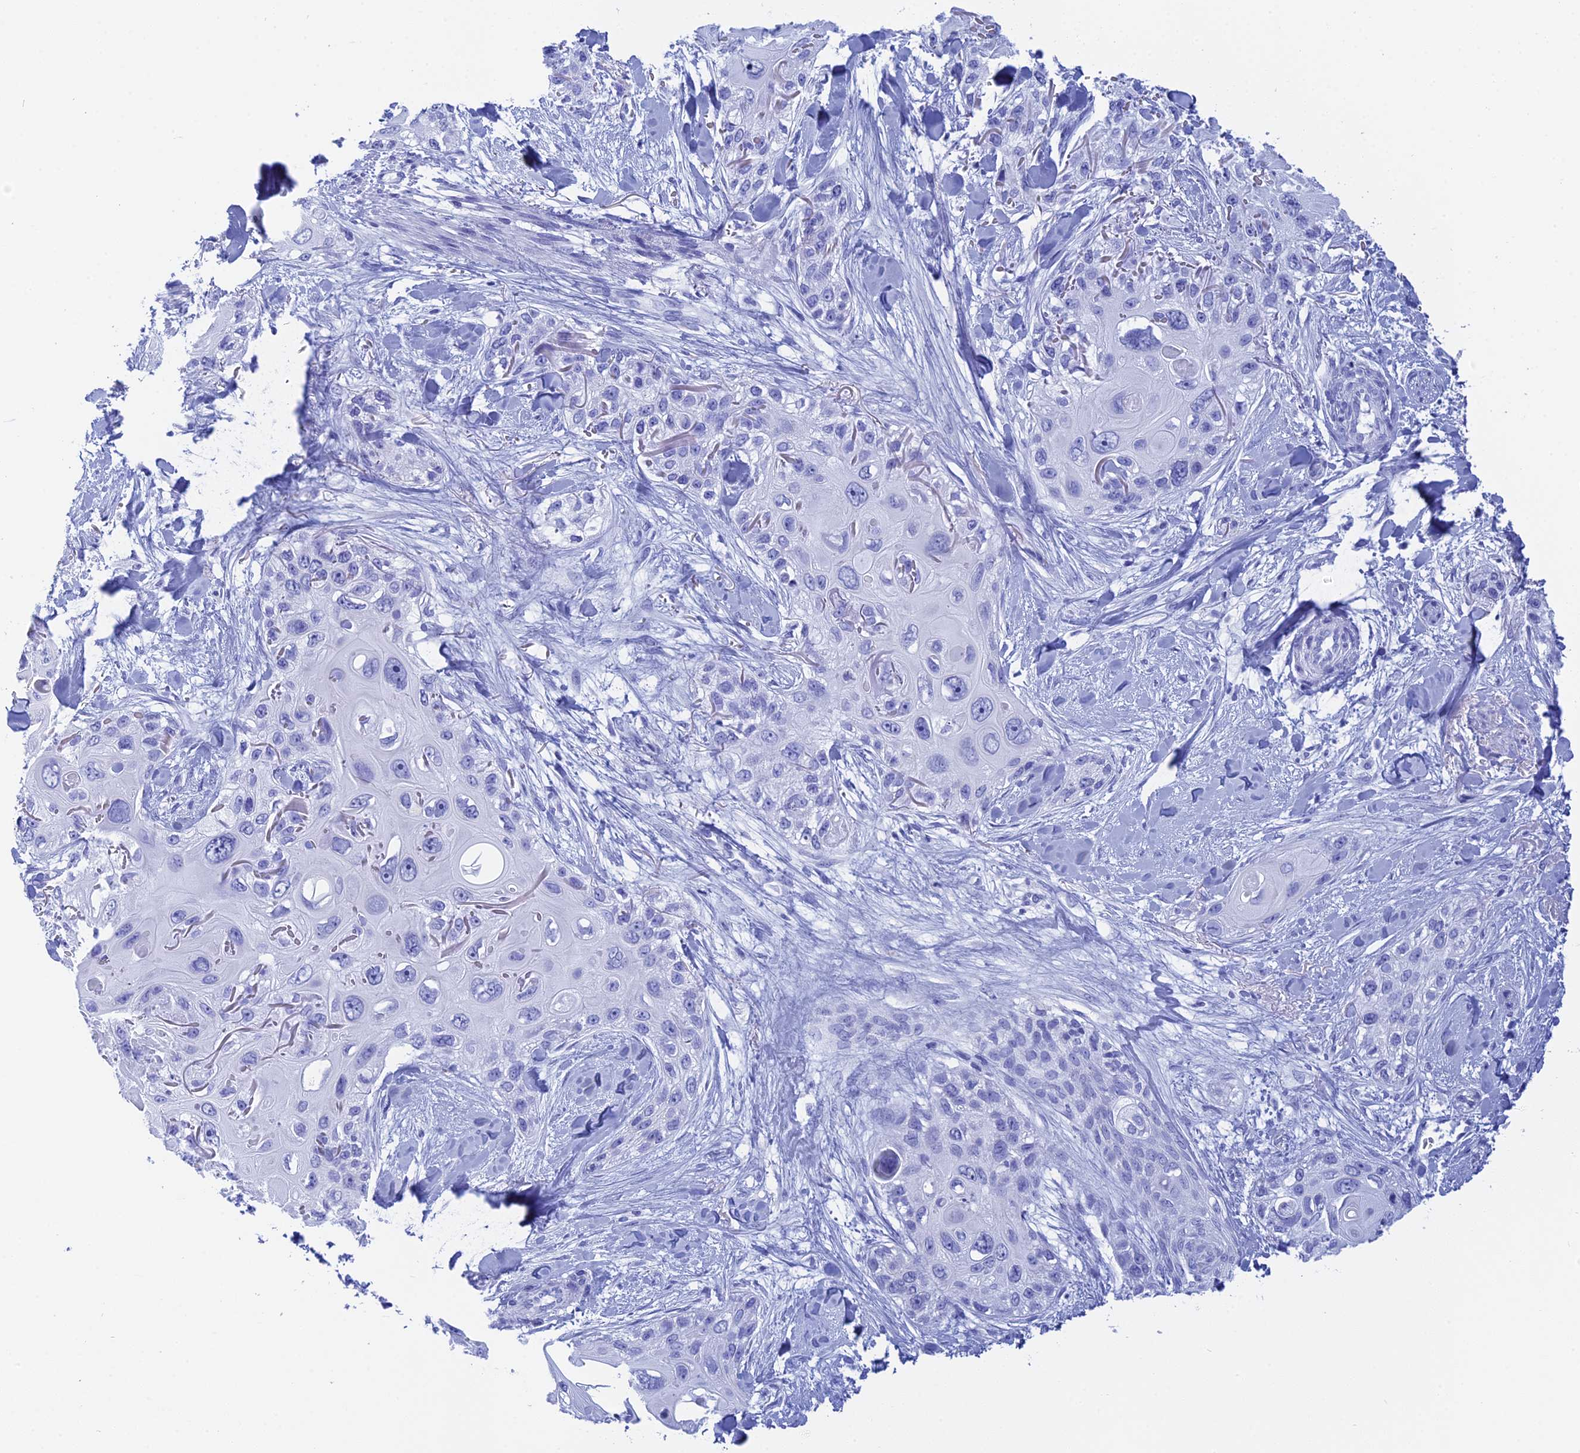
{"staining": {"intensity": "negative", "quantity": "none", "location": "none"}, "tissue": "skin cancer", "cell_type": "Tumor cells", "image_type": "cancer", "snomed": [{"axis": "morphology", "description": "Normal tissue, NOS"}, {"axis": "morphology", "description": "Squamous cell carcinoma, NOS"}, {"axis": "topography", "description": "Skin"}], "caption": "This histopathology image is of skin squamous cell carcinoma stained with immunohistochemistry (IHC) to label a protein in brown with the nuclei are counter-stained blue. There is no staining in tumor cells.", "gene": "TEX101", "patient": {"sex": "male", "age": 72}}